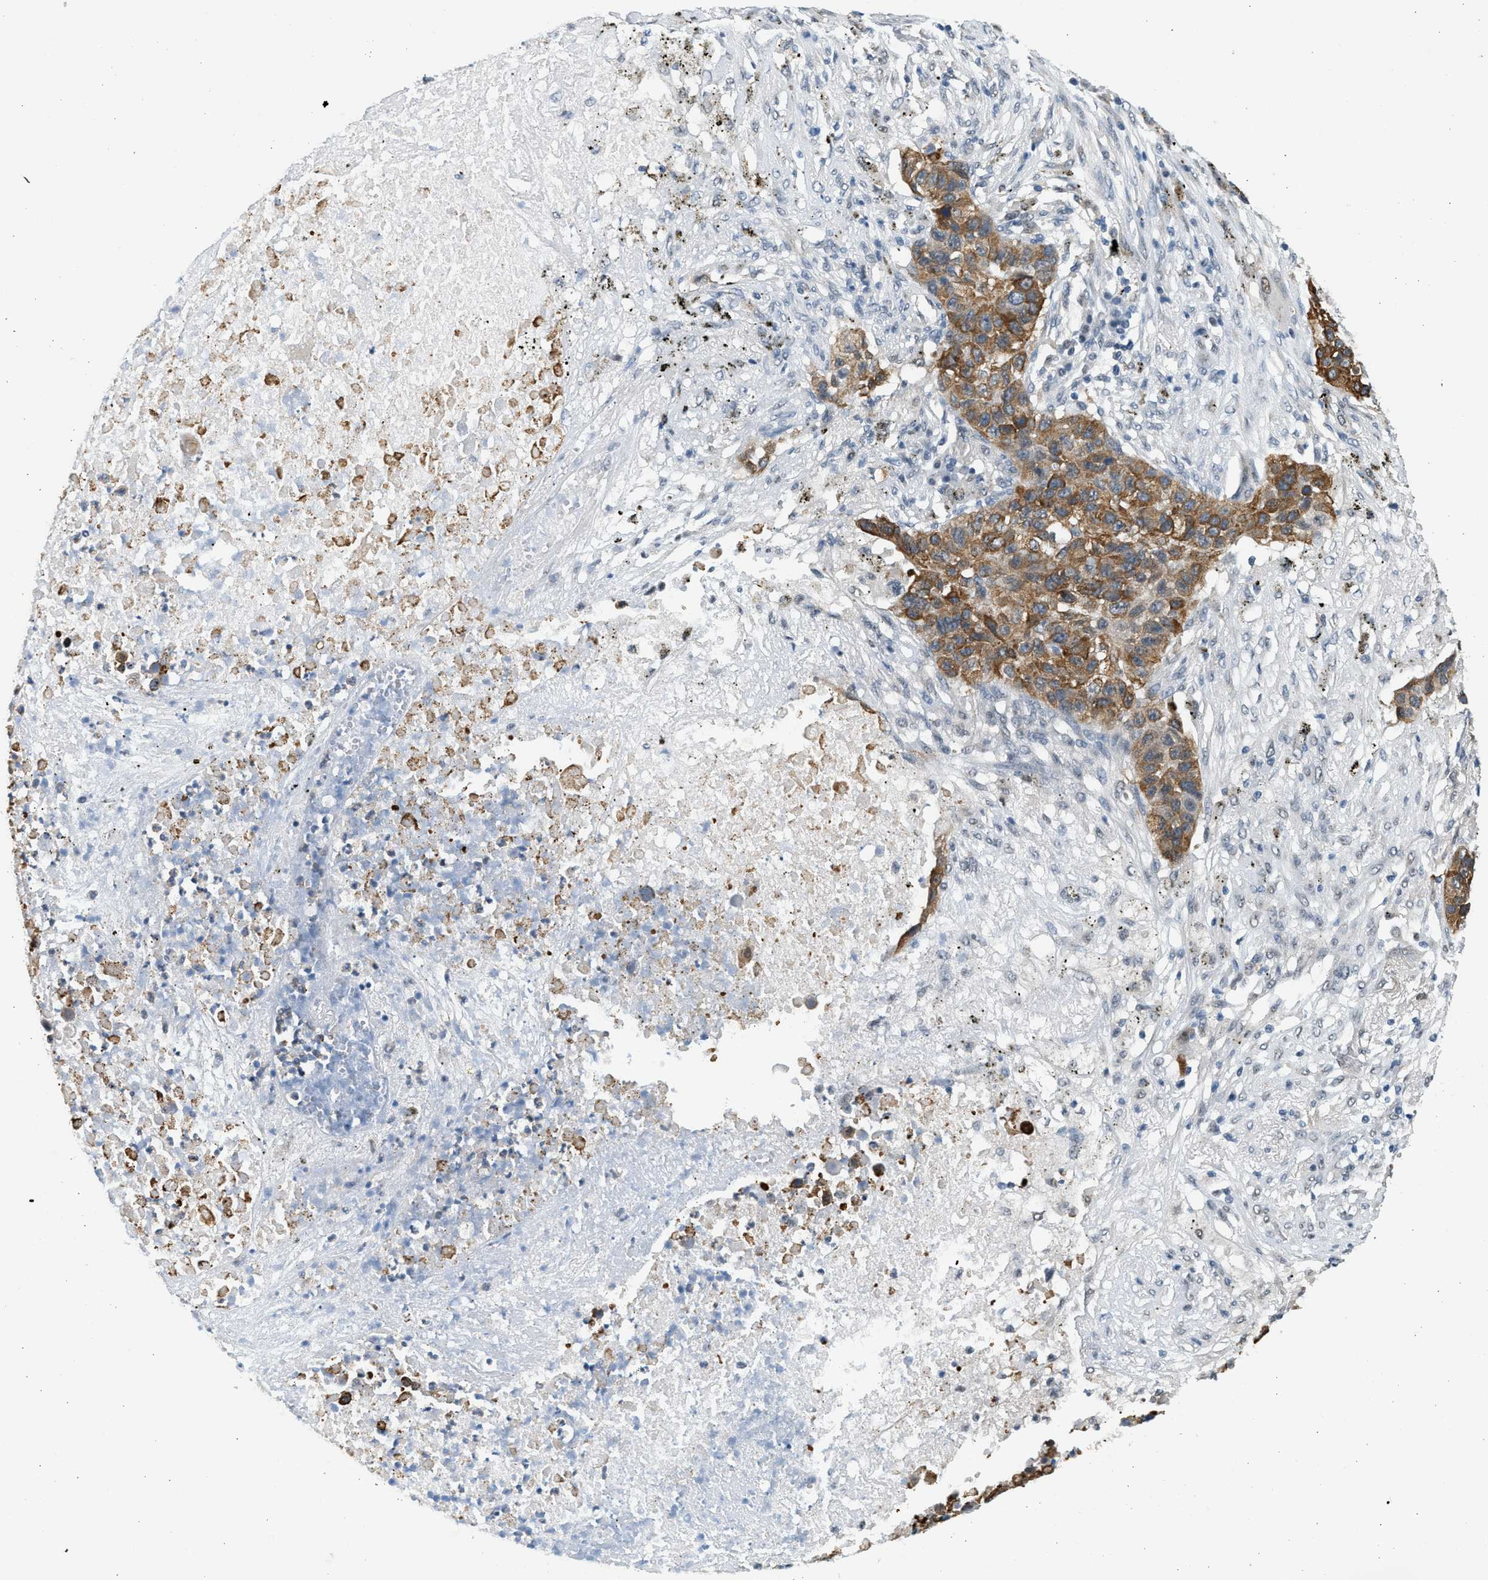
{"staining": {"intensity": "moderate", "quantity": ">75%", "location": "cytoplasmic/membranous,nuclear"}, "tissue": "lung cancer", "cell_type": "Tumor cells", "image_type": "cancer", "snomed": [{"axis": "morphology", "description": "Squamous cell carcinoma, NOS"}, {"axis": "topography", "description": "Lung"}], "caption": "Protein staining of lung squamous cell carcinoma tissue demonstrates moderate cytoplasmic/membranous and nuclear positivity in about >75% of tumor cells. The staining was performed using DAB (3,3'-diaminobenzidine) to visualize the protein expression in brown, while the nuclei were stained in blue with hematoxylin (Magnification: 20x).", "gene": "HIPK1", "patient": {"sex": "male", "age": 57}}